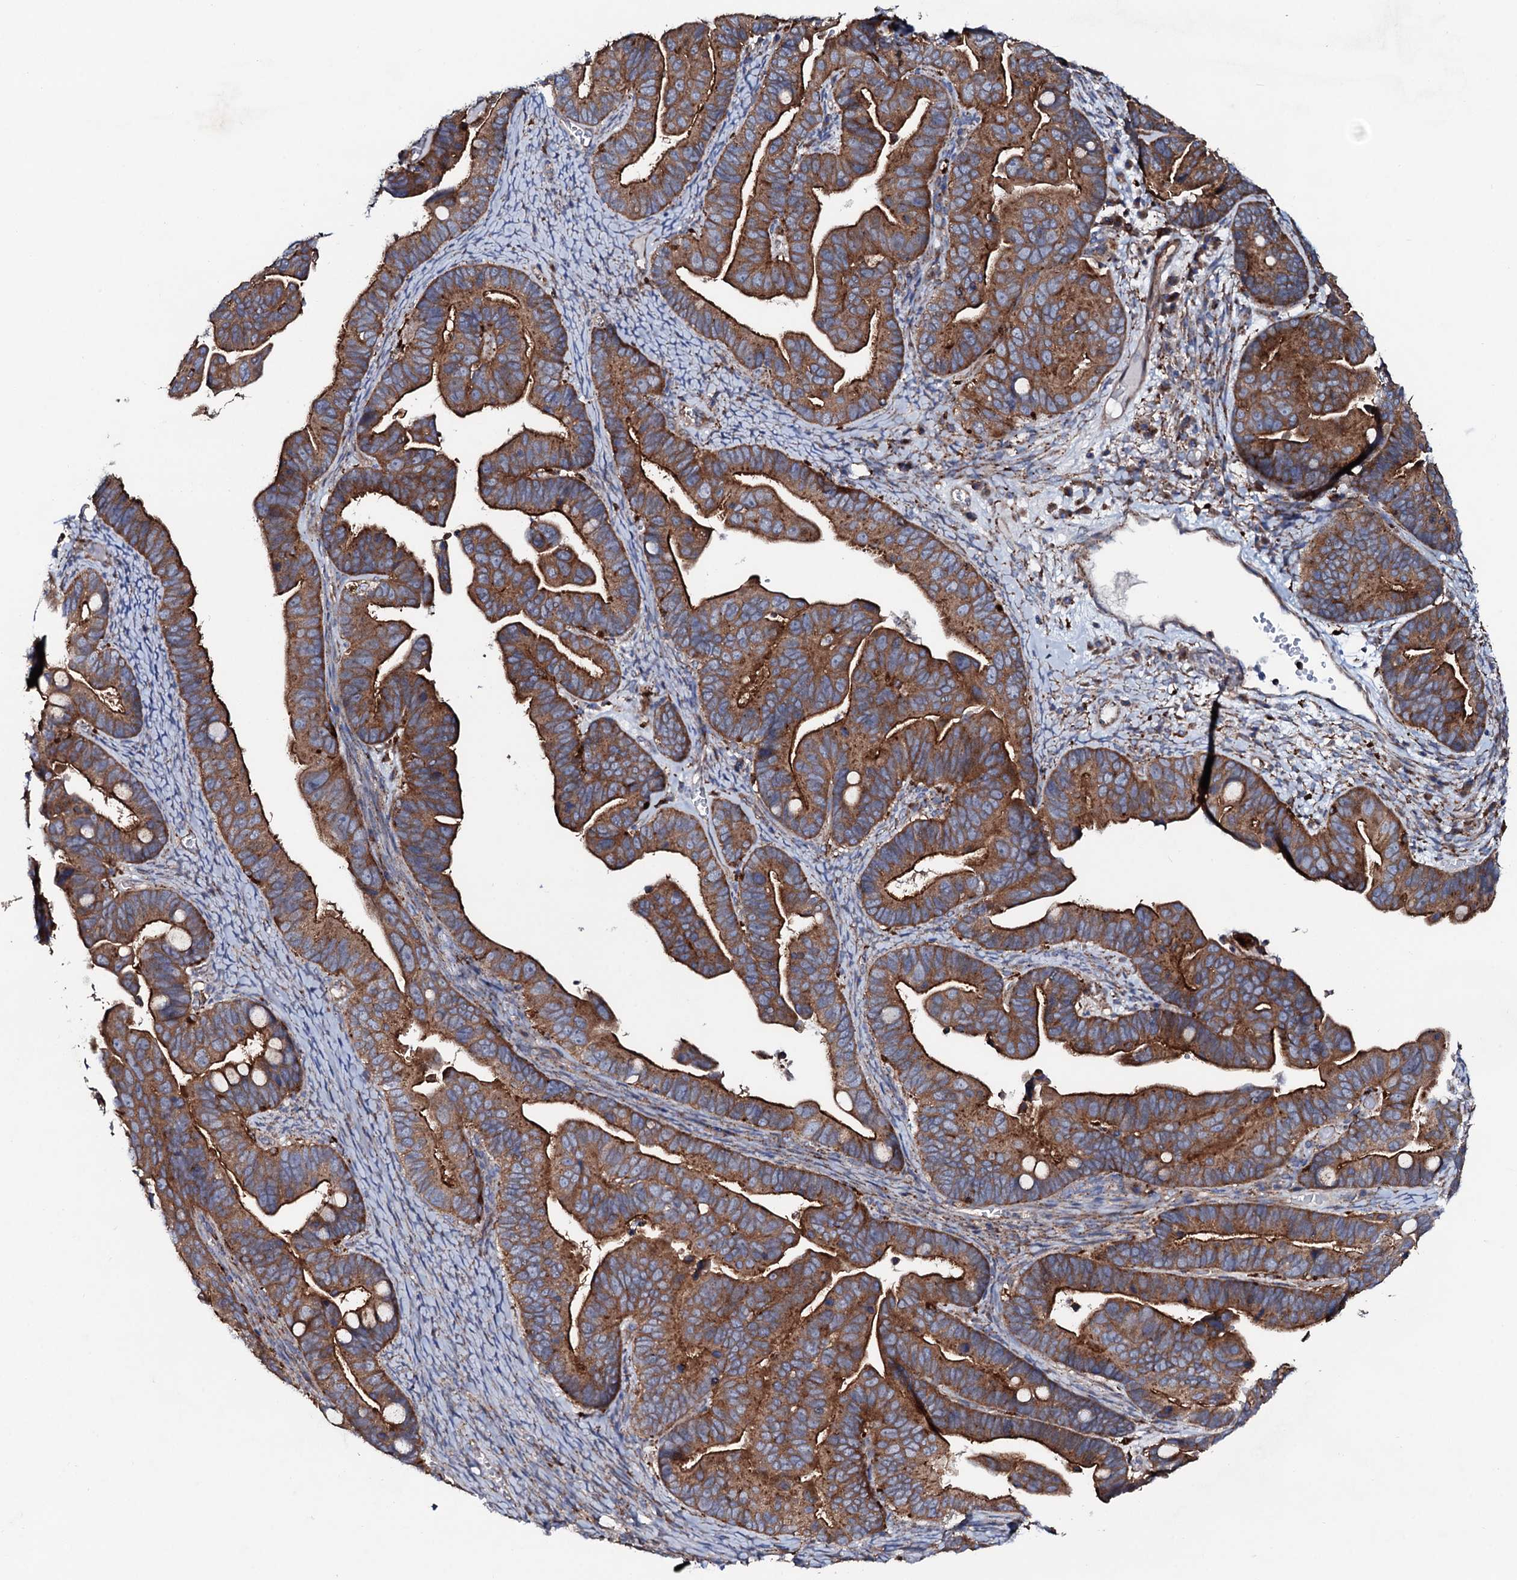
{"staining": {"intensity": "strong", "quantity": ">75%", "location": "cytoplasmic/membranous"}, "tissue": "ovarian cancer", "cell_type": "Tumor cells", "image_type": "cancer", "snomed": [{"axis": "morphology", "description": "Cystadenocarcinoma, serous, NOS"}, {"axis": "topography", "description": "Ovary"}], "caption": "This image exhibits serous cystadenocarcinoma (ovarian) stained with immunohistochemistry to label a protein in brown. The cytoplasmic/membranous of tumor cells show strong positivity for the protein. Nuclei are counter-stained blue.", "gene": "P2RX4", "patient": {"sex": "female", "age": 56}}